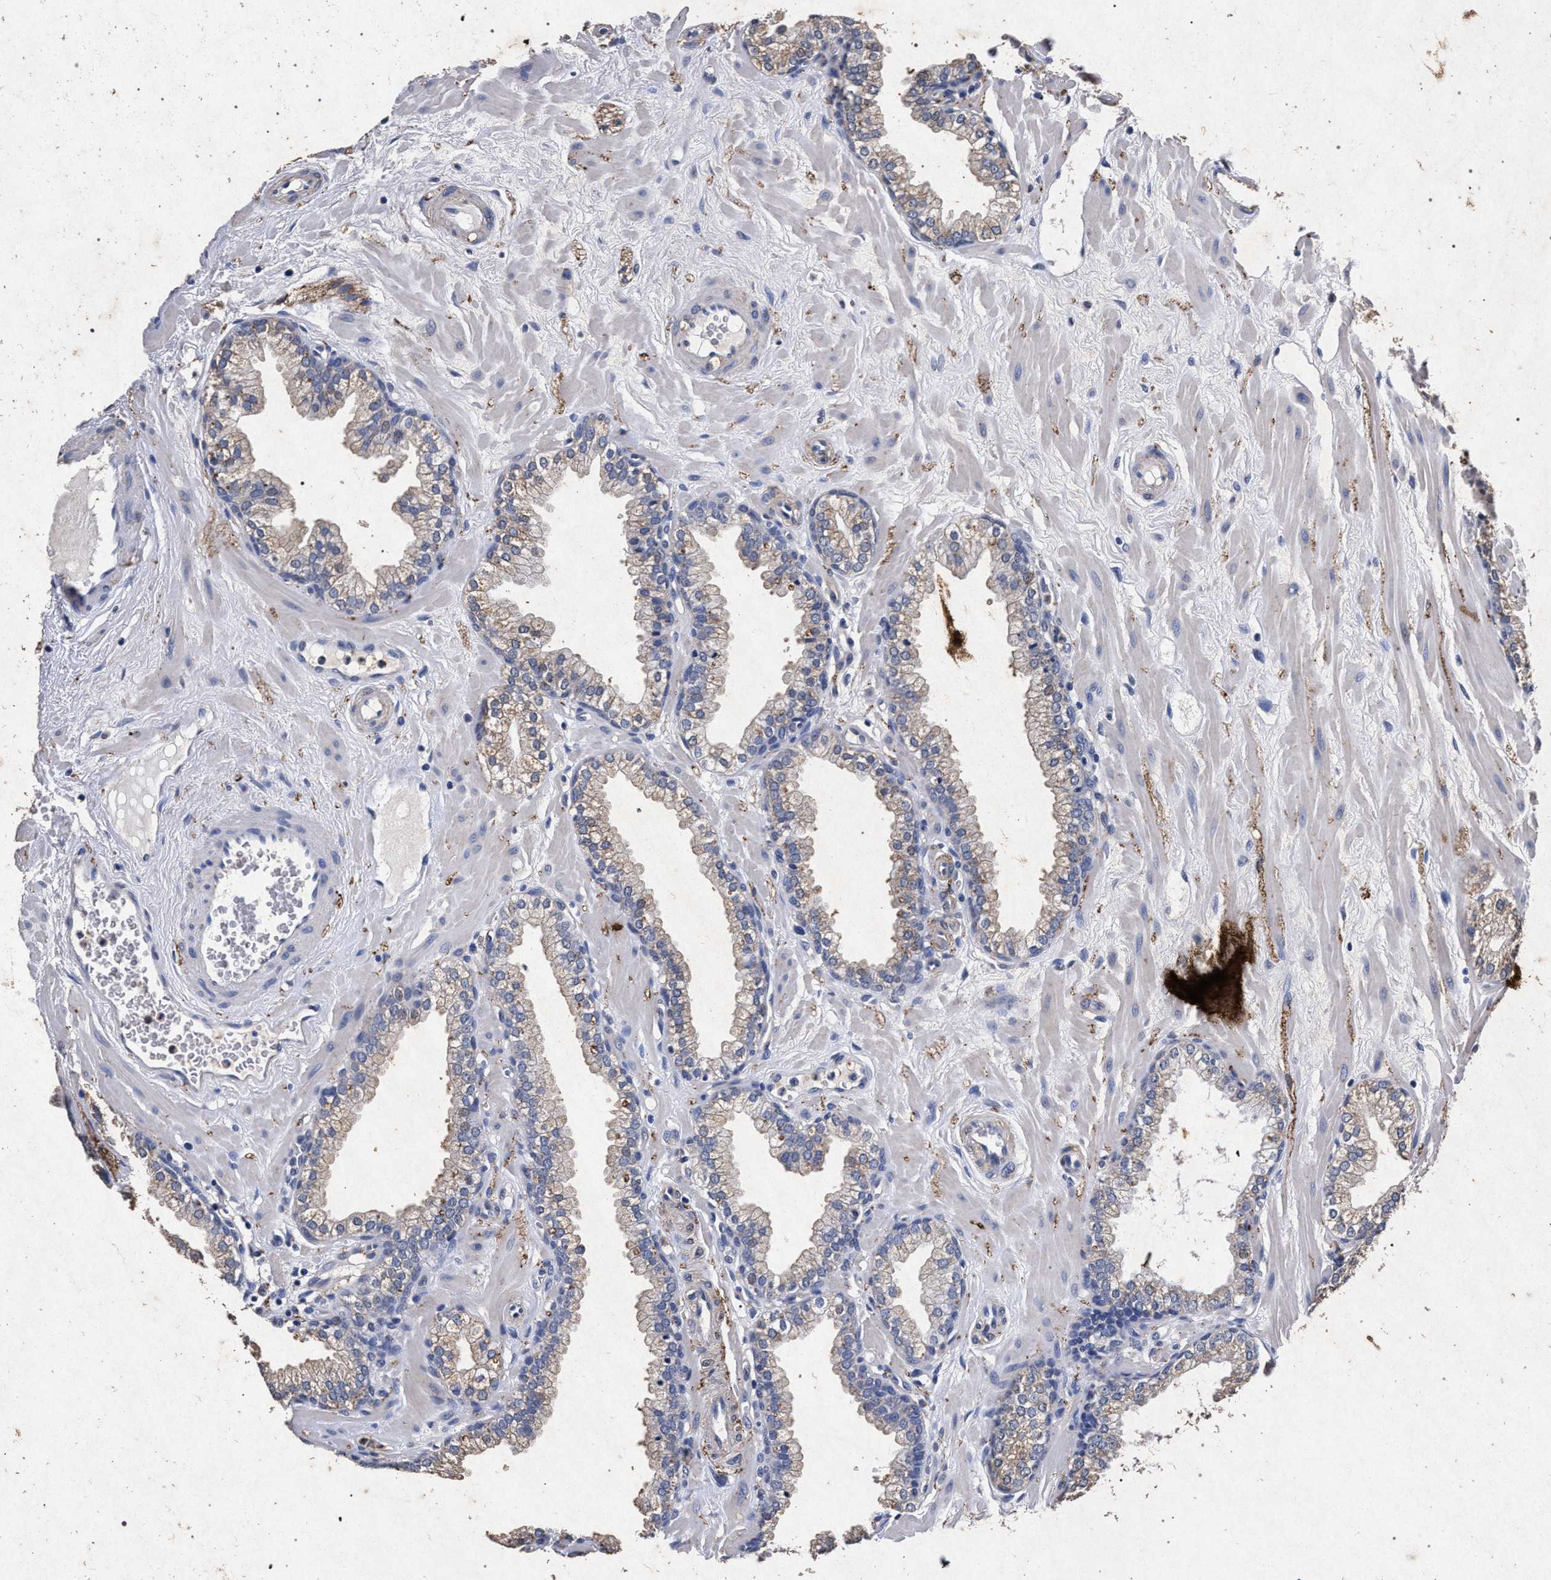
{"staining": {"intensity": "weak", "quantity": "<25%", "location": "cytoplasmic/membranous"}, "tissue": "prostate", "cell_type": "Glandular cells", "image_type": "normal", "snomed": [{"axis": "morphology", "description": "Normal tissue, NOS"}, {"axis": "morphology", "description": "Urothelial carcinoma, Low grade"}, {"axis": "topography", "description": "Urinary bladder"}, {"axis": "topography", "description": "Prostate"}], "caption": "An image of prostate stained for a protein demonstrates no brown staining in glandular cells. (DAB (3,3'-diaminobenzidine) immunohistochemistry (IHC) with hematoxylin counter stain).", "gene": "ATP1A2", "patient": {"sex": "male", "age": 60}}